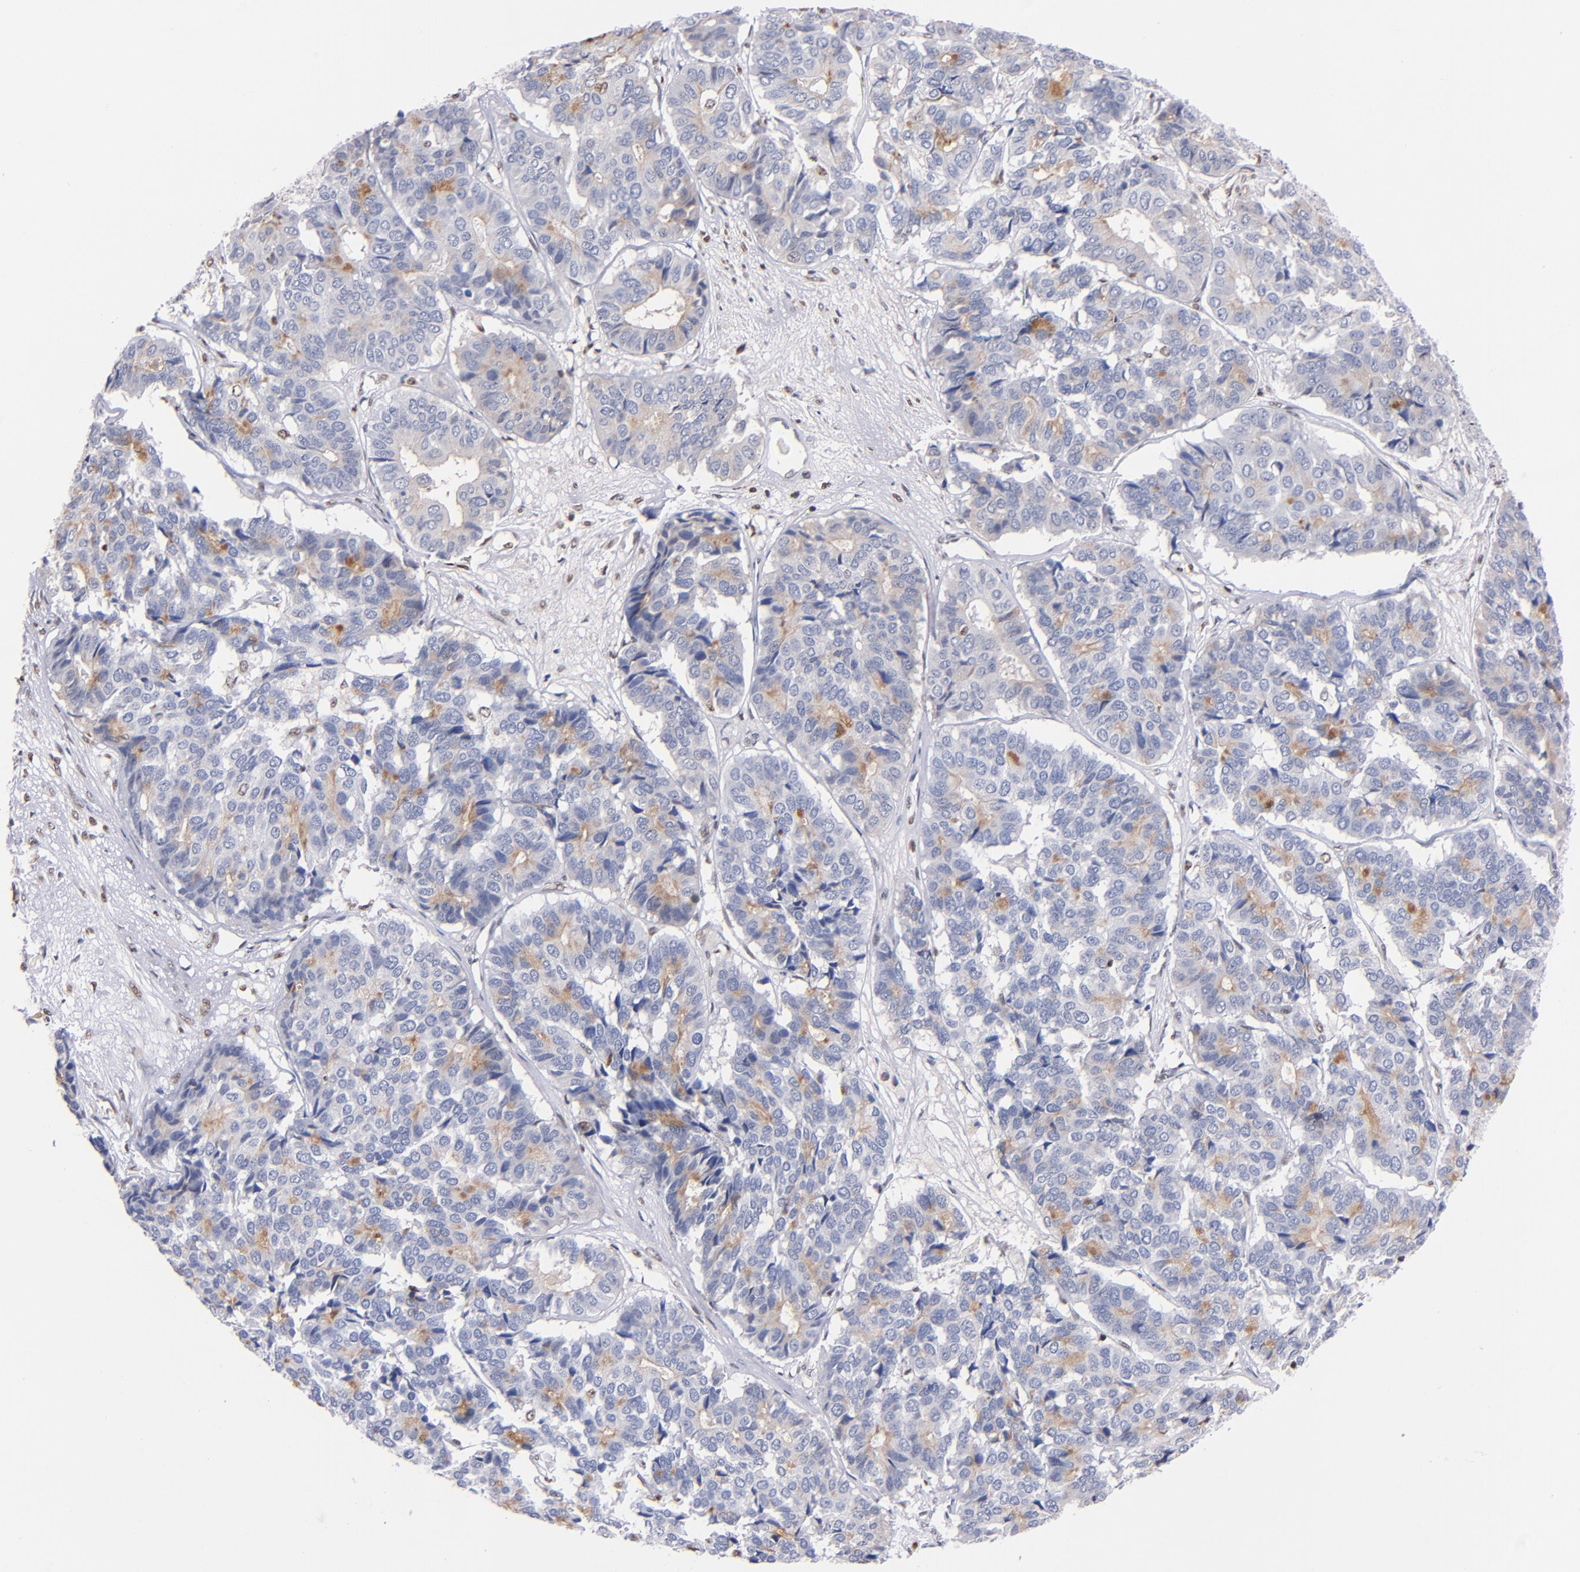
{"staining": {"intensity": "moderate", "quantity": "<25%", "location": "cytoplasmic/membranous"}, "tissue": "pancreatic cancer", "cell_type": "Tumor cells", "image_type": "cancer", "snomed": [{"axis": "morphology", "description": "Adenocarcinoma, NOS"}, {"axis": "topography", "description": "Pancreas"}], "caption": "Immunohistochemistry photomicrograph of human pancreatic cancer stained for a protein (brown), which shows low levels of moderate cytoplasmic/membranous expression in approximately <25% of tumor cells.", "gene": "IFI16", "patient": {"sex": "male", "age": 50}}